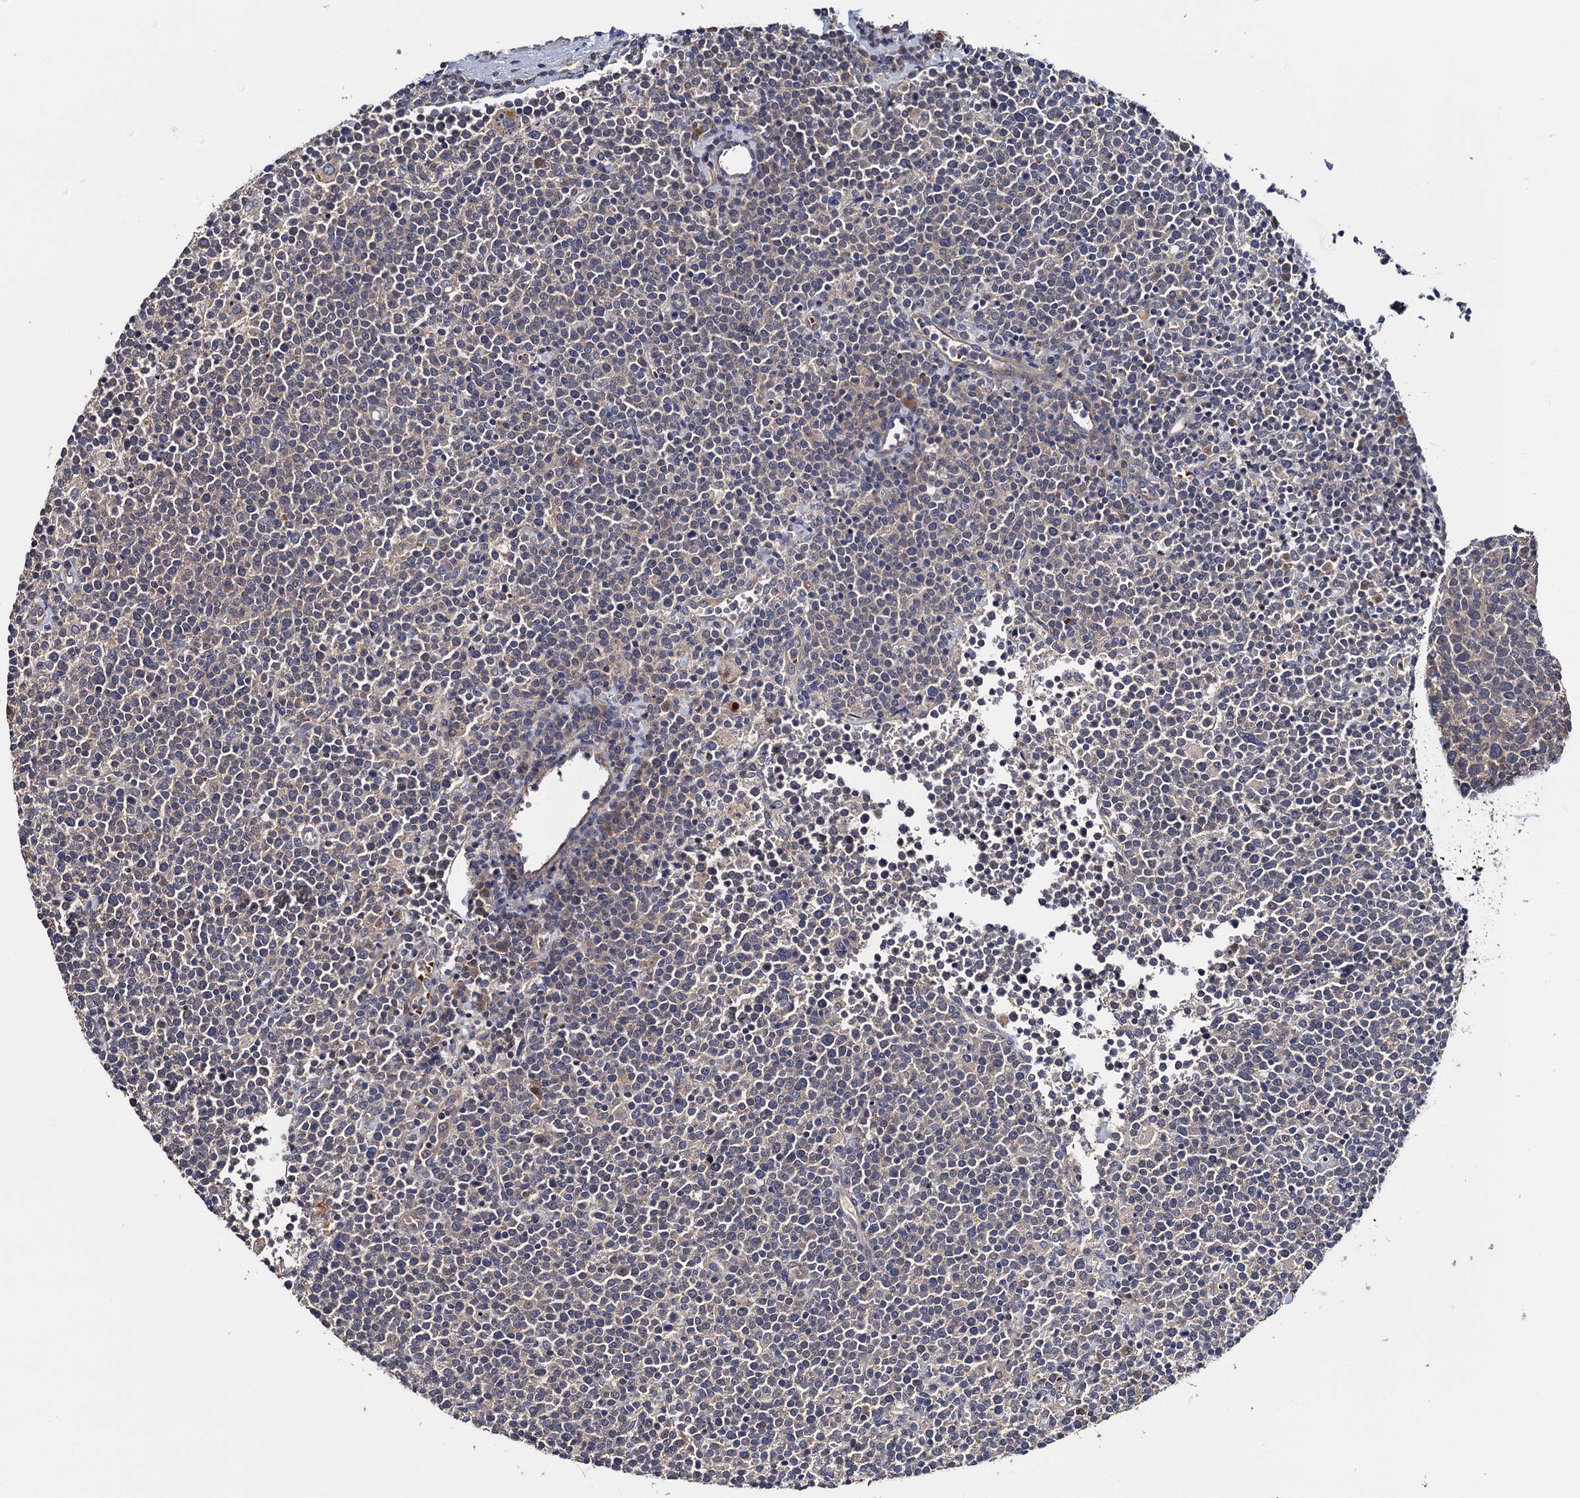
{"staining": {"intensity": "negative", "quantity": "none", "location": "none"}, "tissue": "lymphoma", "cell_type": "Tumor cells", "image_type": "cancer", "snomed": [{"axis": "morphology", "description": "Malignant lymphoma, non-Hodgkin's type, High grade"}, {"axis": "topography", "description": "Lymph node"}], "caption": "Human lymphoma stained for a protein using immunohistochemistry shows no positivity in tumor cells.", "gene": "TRMT112", "patient": {"sex": "male", "age": 61}}